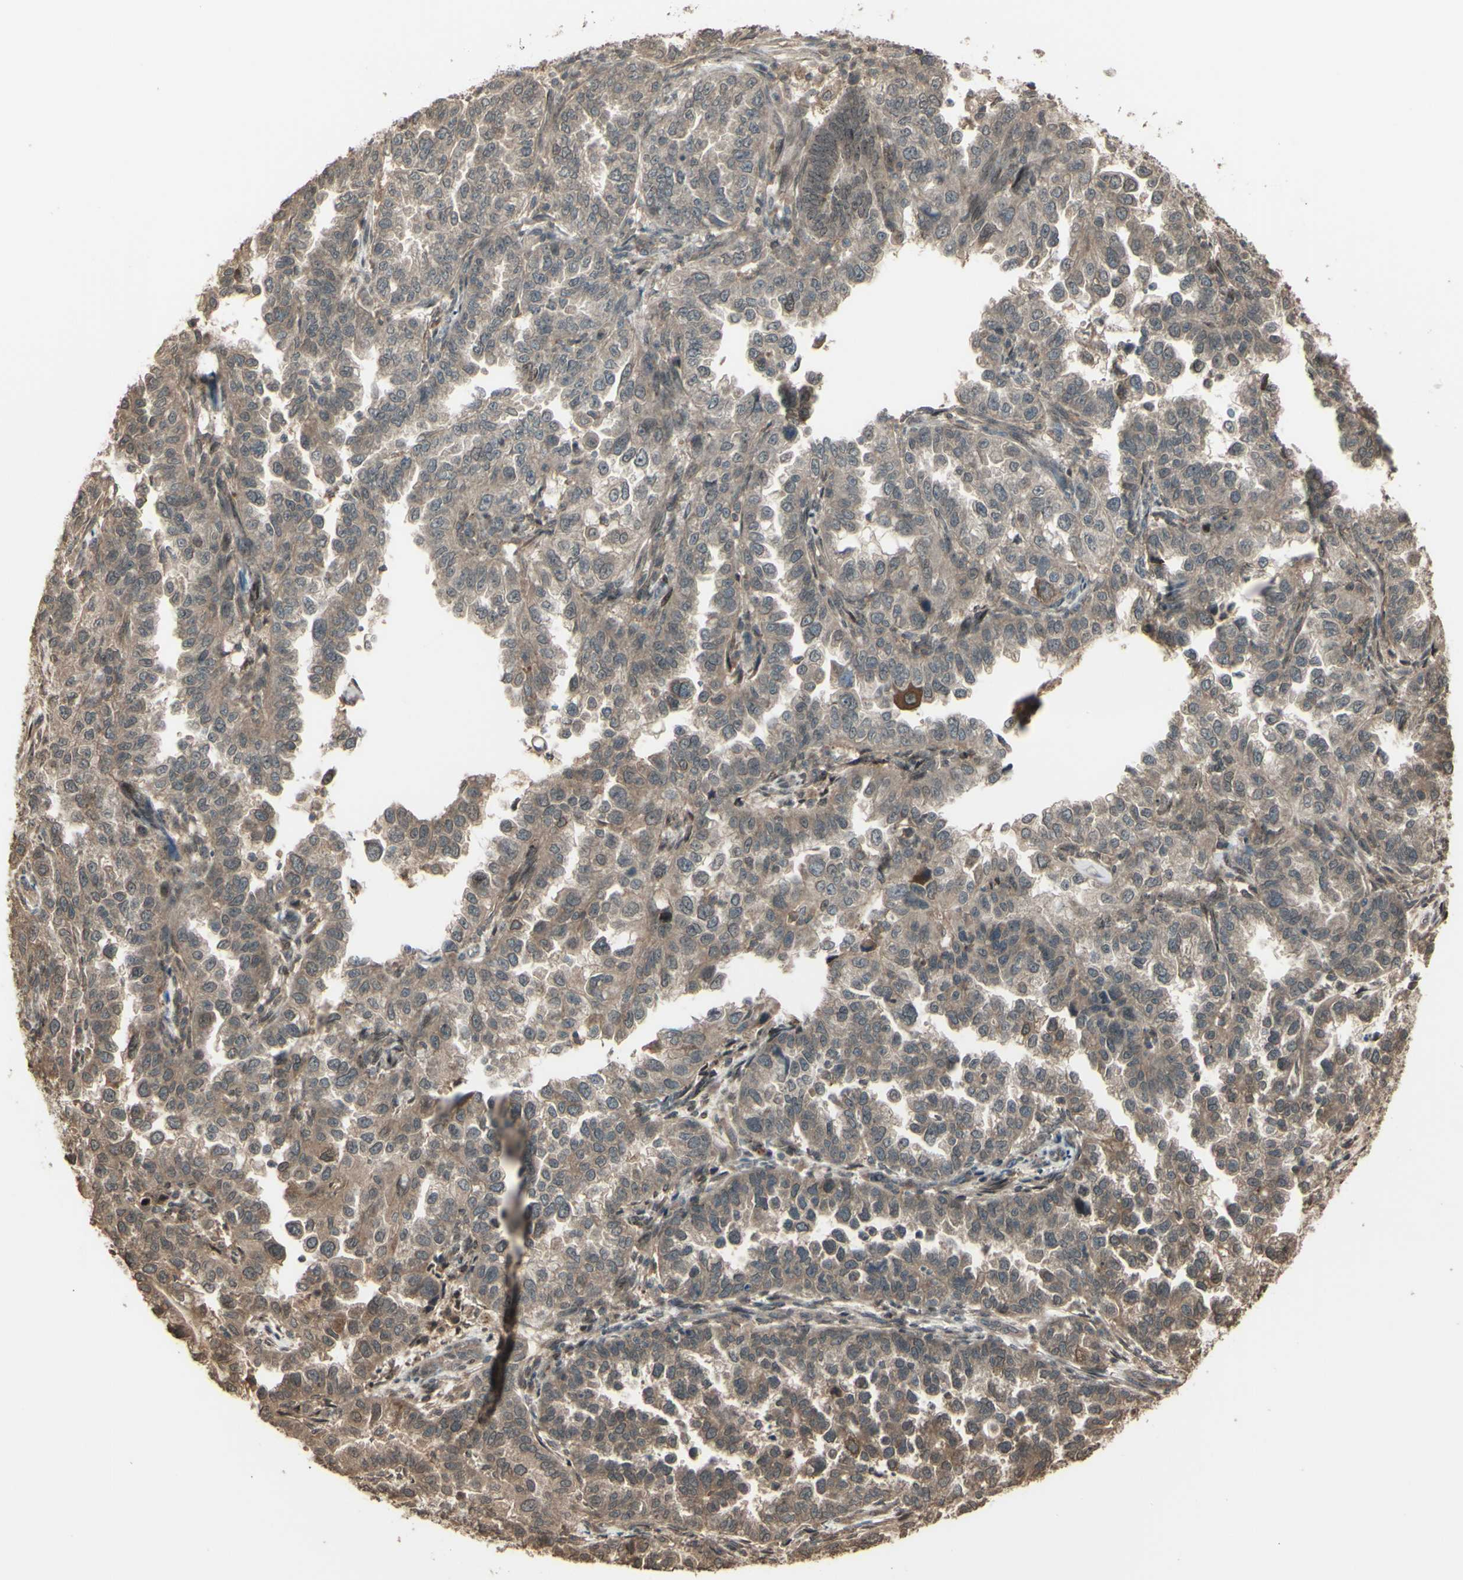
{"staining": {"intensity": "moderate", "quantity": ">75%", "location": "cytoplasmic/membranous"}, "tissue": "endometrial cancer", "cell_type": "Tumor cells", "image_type": "cancer", "snomed": [{"axis": "morphology", "description": "Adenocarcinoma, NOS"}, {"axis": "topography", "description": "Endometrium"}], "caption": "Tumor cells display moderate cytoplasmic/membranous expression in about >75% of cells in endometrial cancer. (DAB (3,3'-diaminobenzidine) IHC with brightfield microscopy, high magnification).", "gene": "GNAS", "patient": {"sex": "female", "age": 85}}